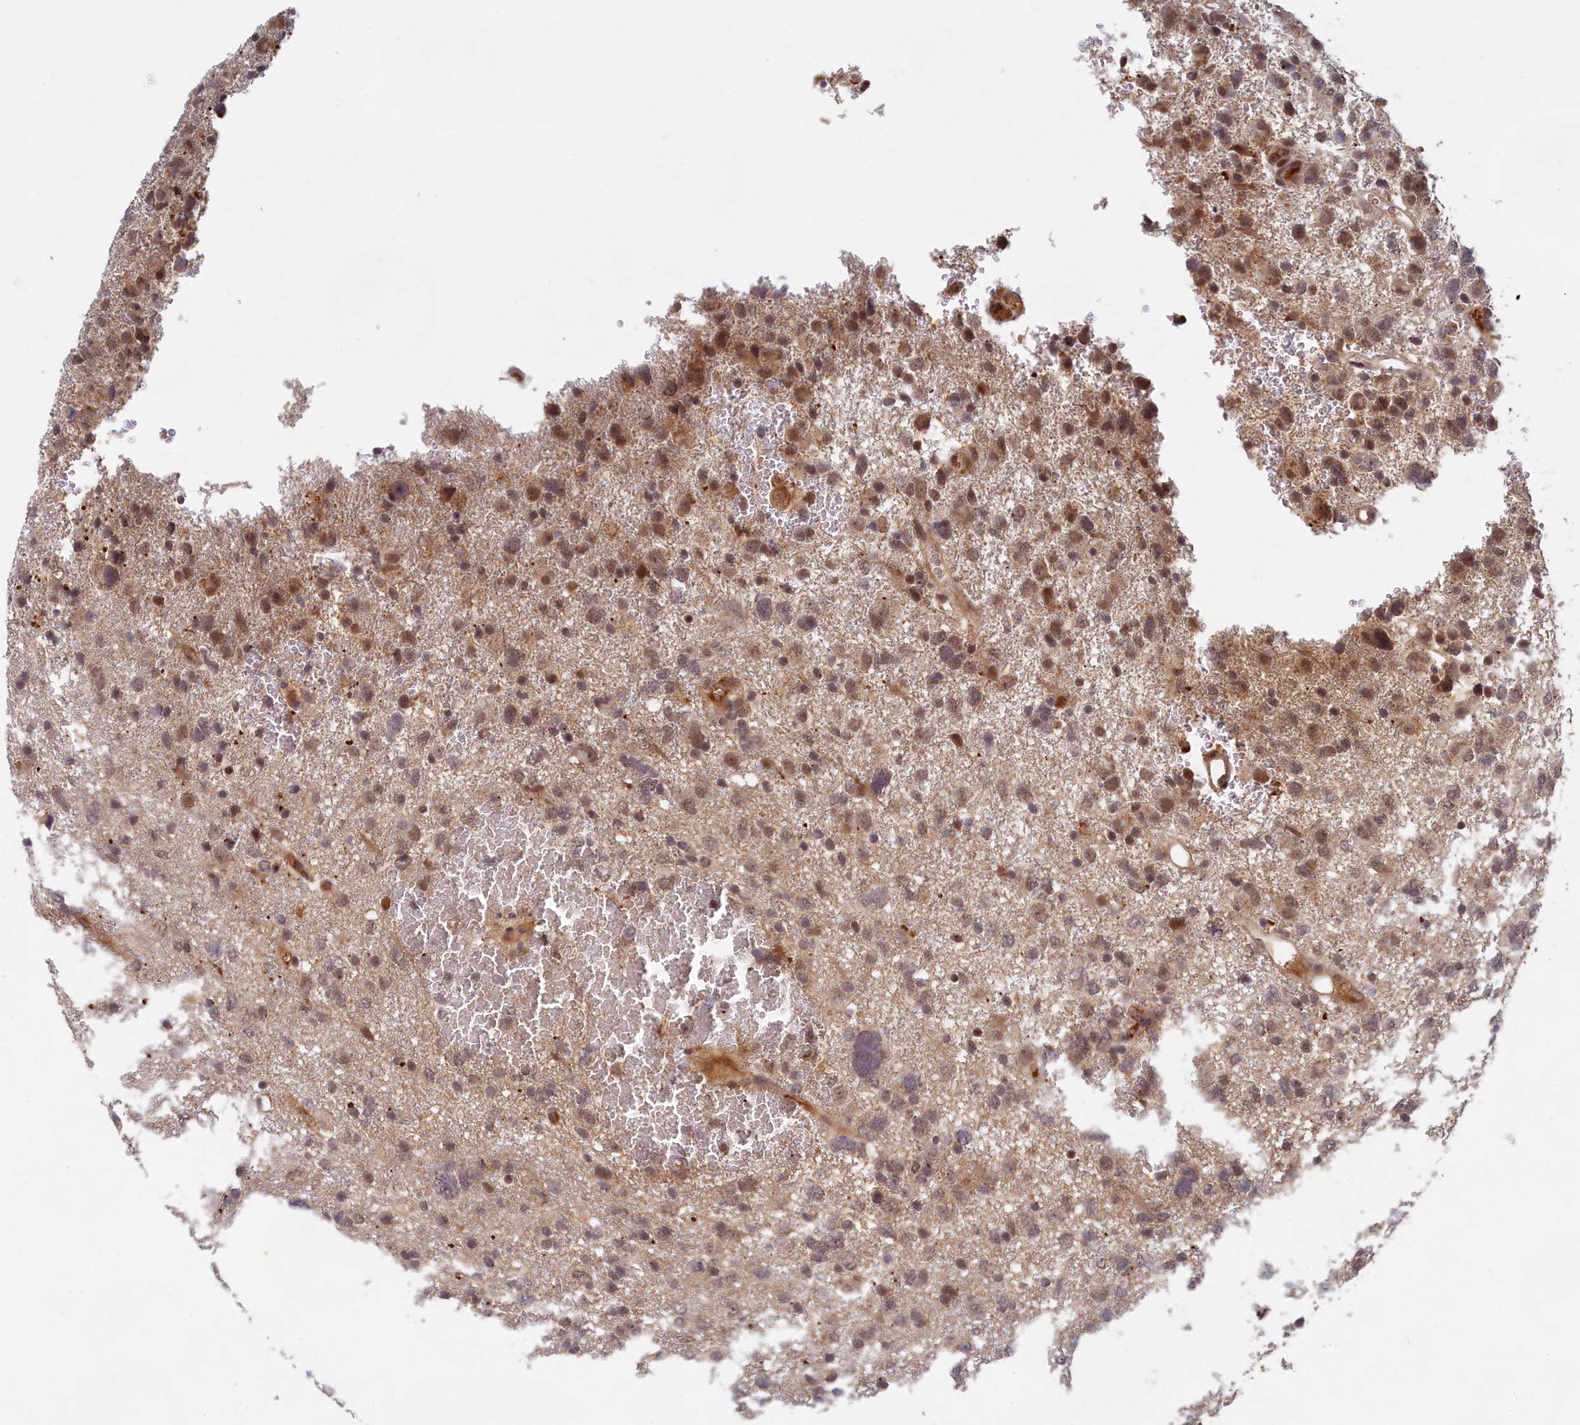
{"staining": {"intensity": "weak", "quantity": "<25%", "location": "nuclear"}, "tissue": "glioma", "cell_type": "Tumor cells", "image_type": "cancer", "snomed": [{"axis": "morphology", "description": "Glioma, malignant, High grade"}, {"axis": "topography", "description": "Brain"}], "caption": "Immunohistochemistry histopathology image of neoplastic tissue: glioma stained with DAB displays no significant protein positivity in tumor cells.", "gene": "EARS2", "patient": {"sex": "male", "age": 61}}